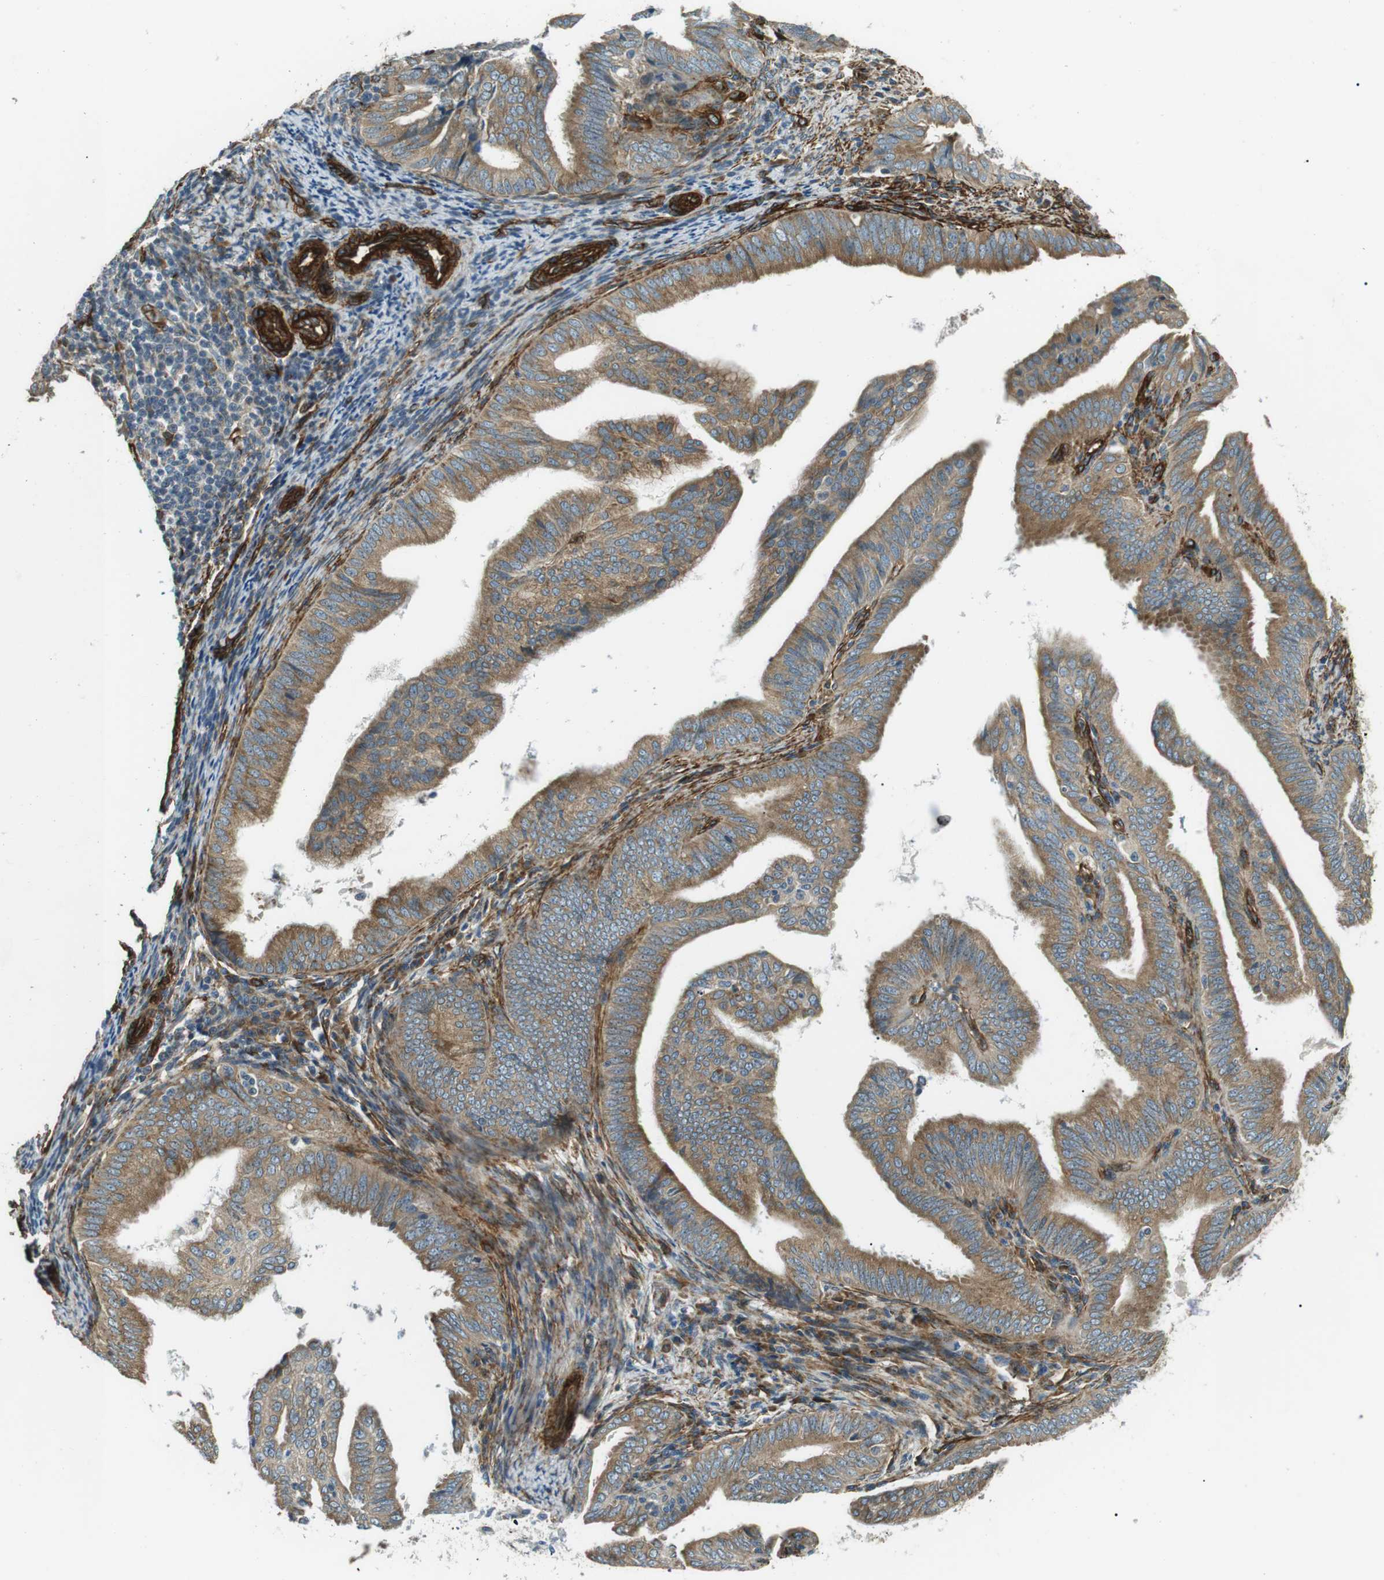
{"staining": {"intensity": "moderate", "quantity": ">75%", "location": "cytoplasmic/membranous"}, "tissue": "endometrial cancer", "cell_type": "Tumor cells", "image_type": "cancer", "snomed": [{"axis": "morphology", "description": "Adenocarcinoma, NOS"}, {"axis": "topography", "description": "Endometrium"}], "caption": "A histopathology image showing moderate cytoplasmic/membranous positivity in about >75% of tumor cells in endometrial cancer, as visualized by brown immunohistochemical staining.", "gene": "ODR4", "patient": {"sex": "female", "age": 58}}